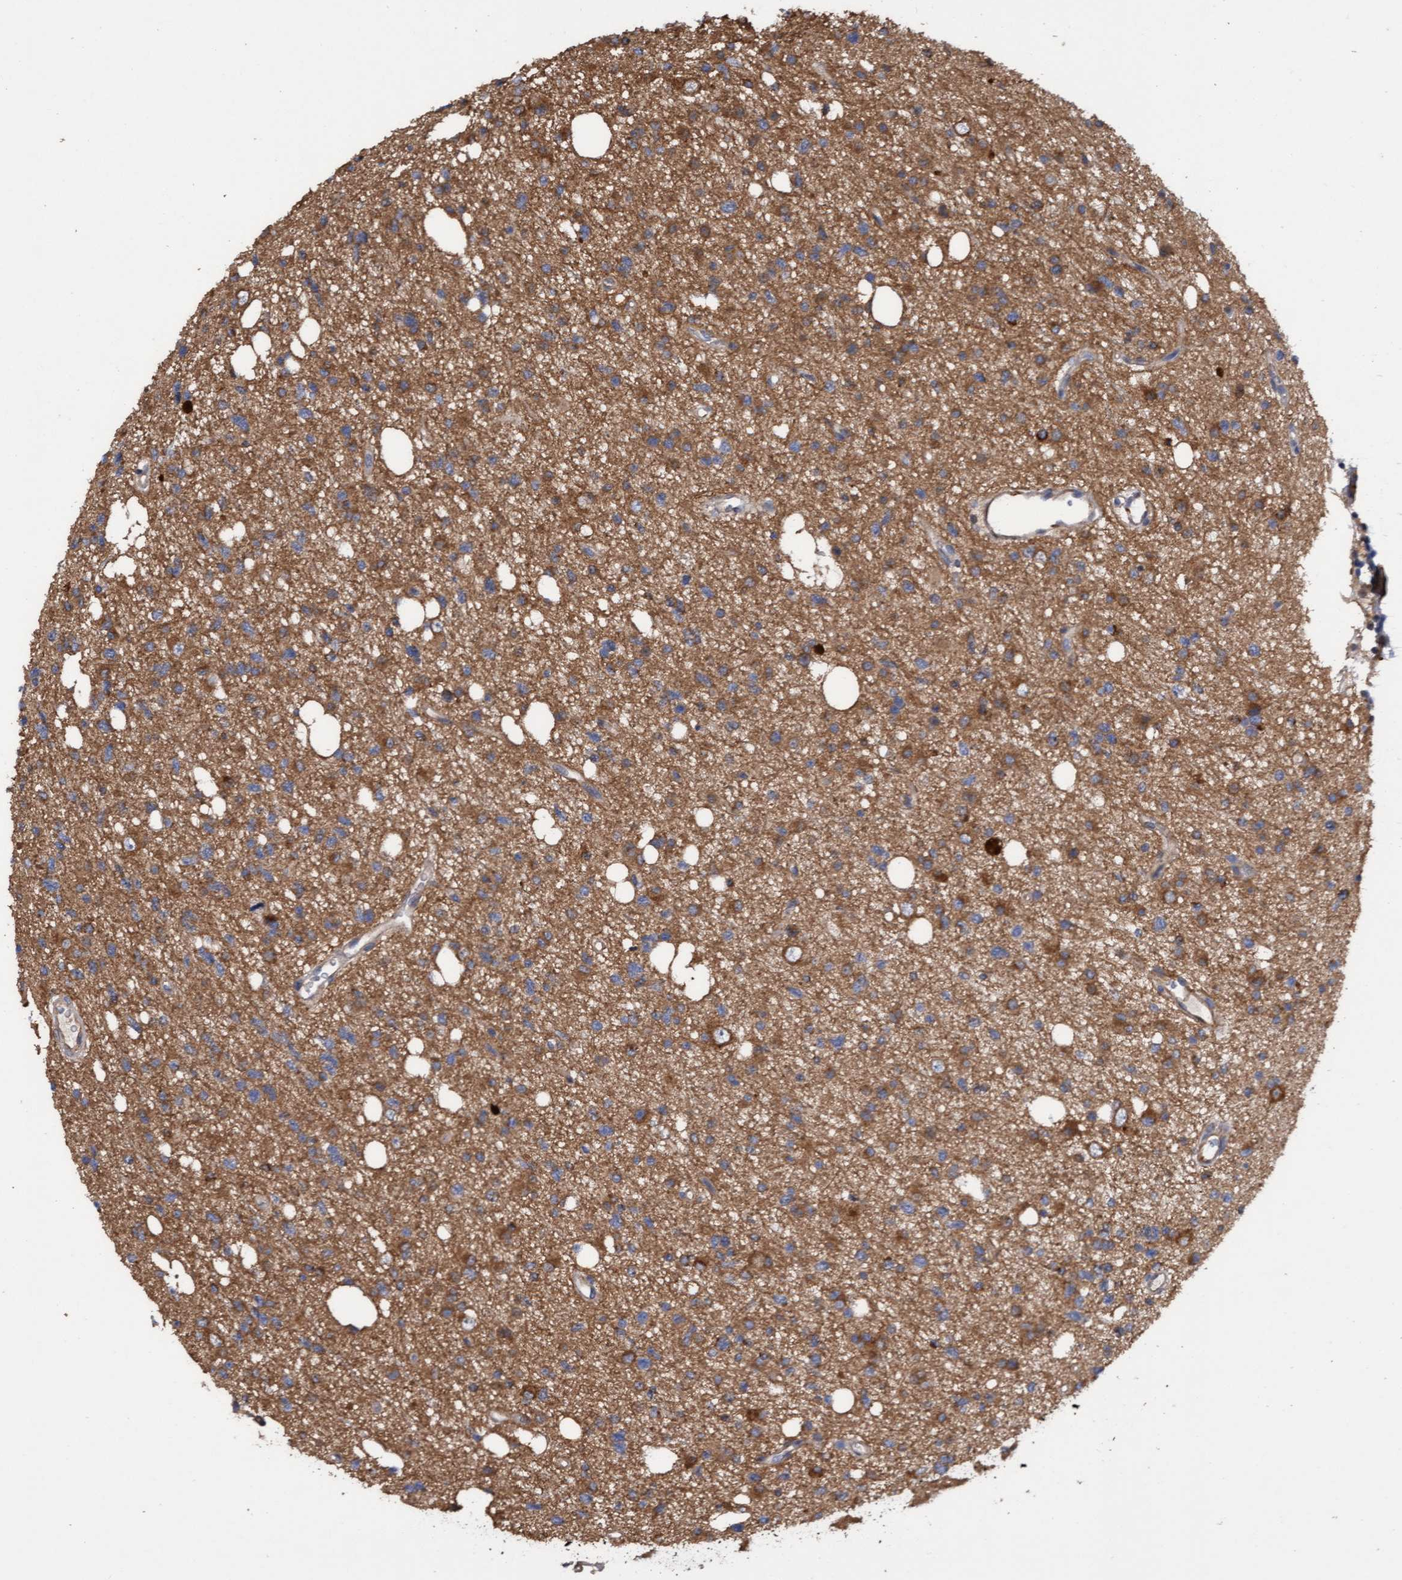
{"staining": {"intensity": "moderate", "quantity": ">75%", "location": "cytoplasmic/membranous"}, "tissue": "glioma", "cell_type": "Tumor cells", "image_type": "cancer", "snomed": [{"axis": "morphology", "description": "Glioma, malignant, High grade"}, {"axis": "topography", "description": "Brain"}], "caption": "High-magnification brightfield microscopy of malignant glioma (high-grade) stained with DAB (3,3'-diaminobenzidine) (brown) and counterstained with hematoxylin (blue). tumor cells exhibit moderate cytoplasmic/membranous positivity is appreciated in about>75% of cells.", "gene": "ITFG1", "patient": {"sex": "female", "age": 62}}